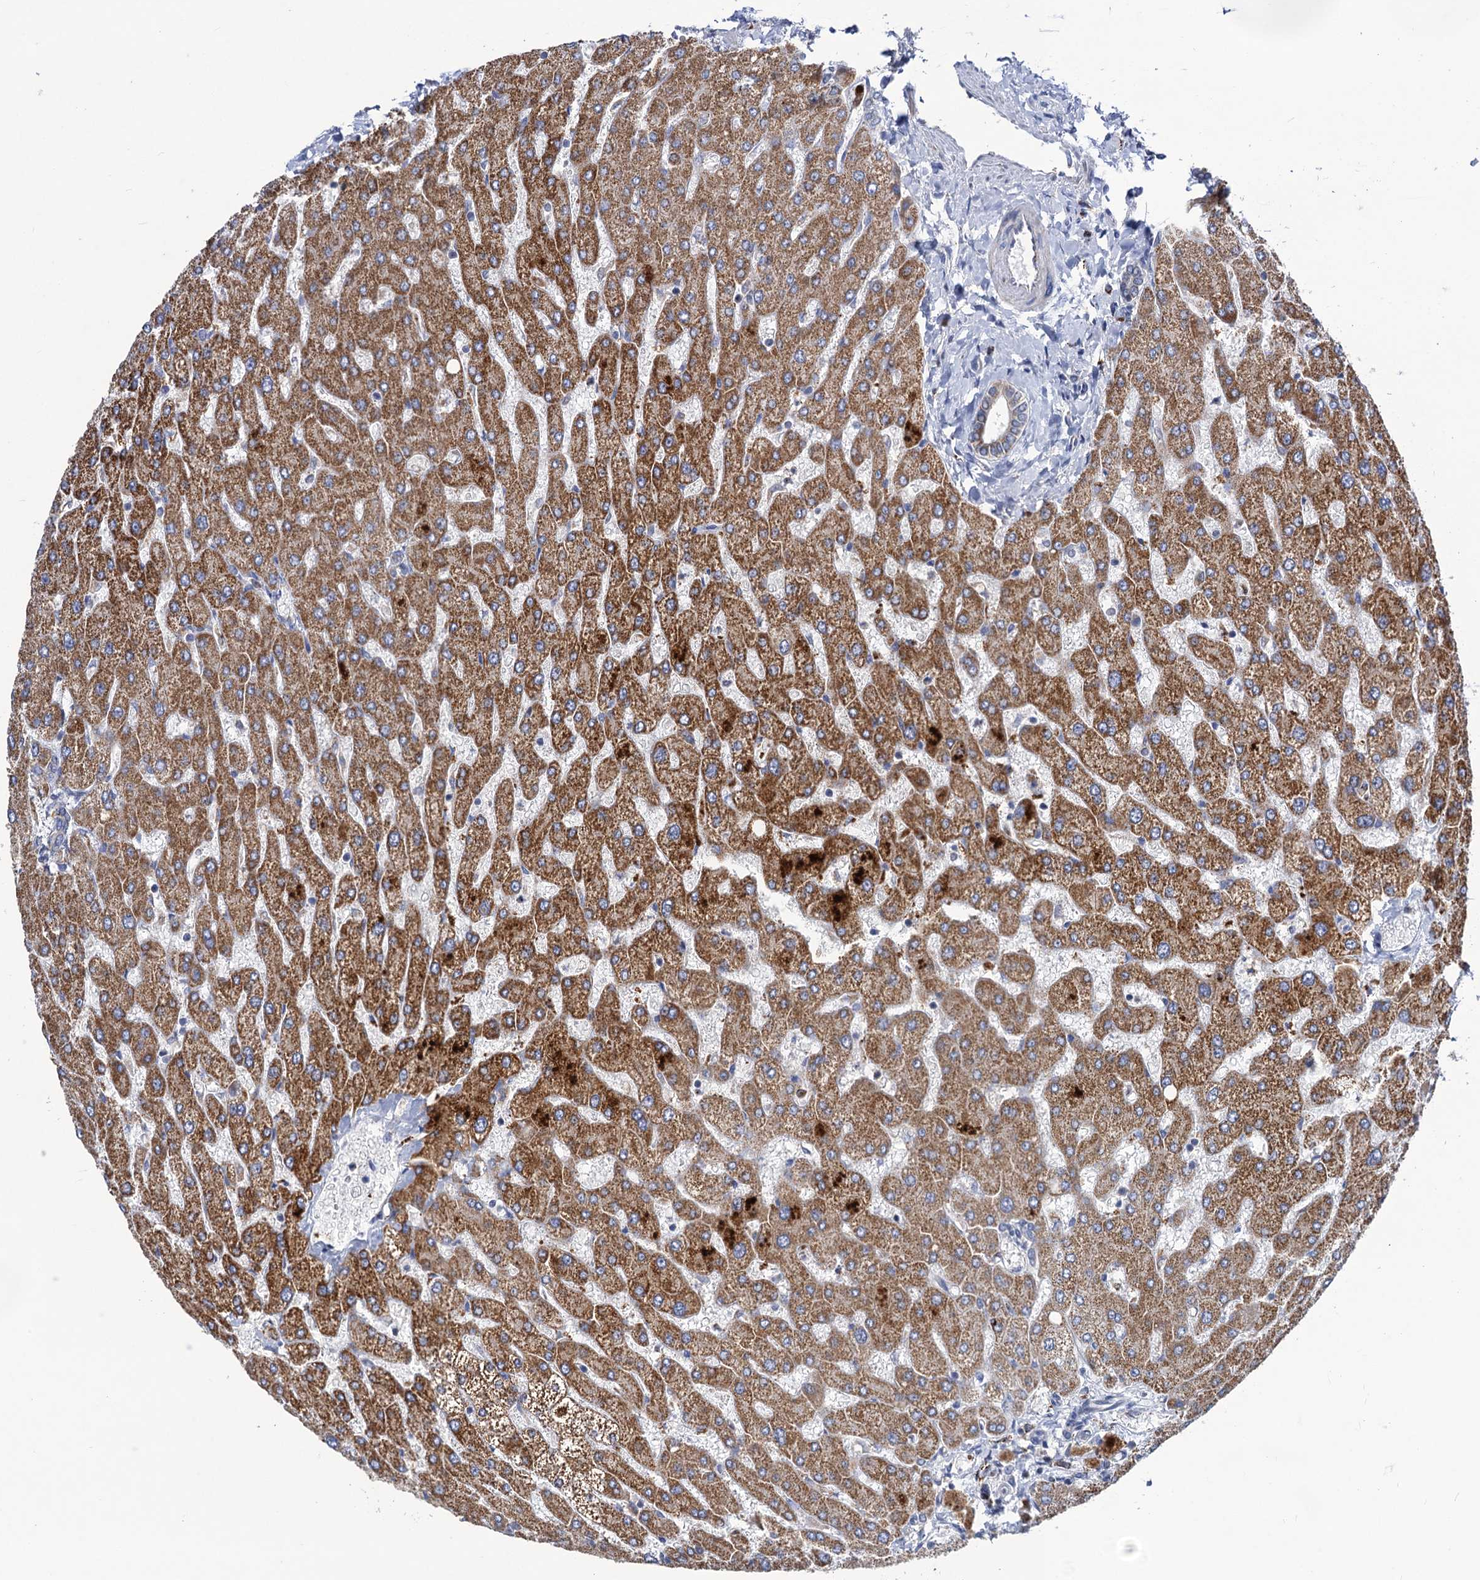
{"staining": {"intensity": "weak", "quantity": "<25%", "location": "cytoplasmic/membranous"}, "tissue": "liver", "cell_type": "Cholangiocytes", "image_type": "normal", "snomed": [{"axis": "morphology", "description": "Normal tissue, NOS"}, {"axis": "topography", "description": "Liver"}], "caption": "Protein analysis of normal liver demonstrates no significant positivity in cholangiocytes.", "gene": "ANKS3", "patient": {"sex": "male", "age": 55}}